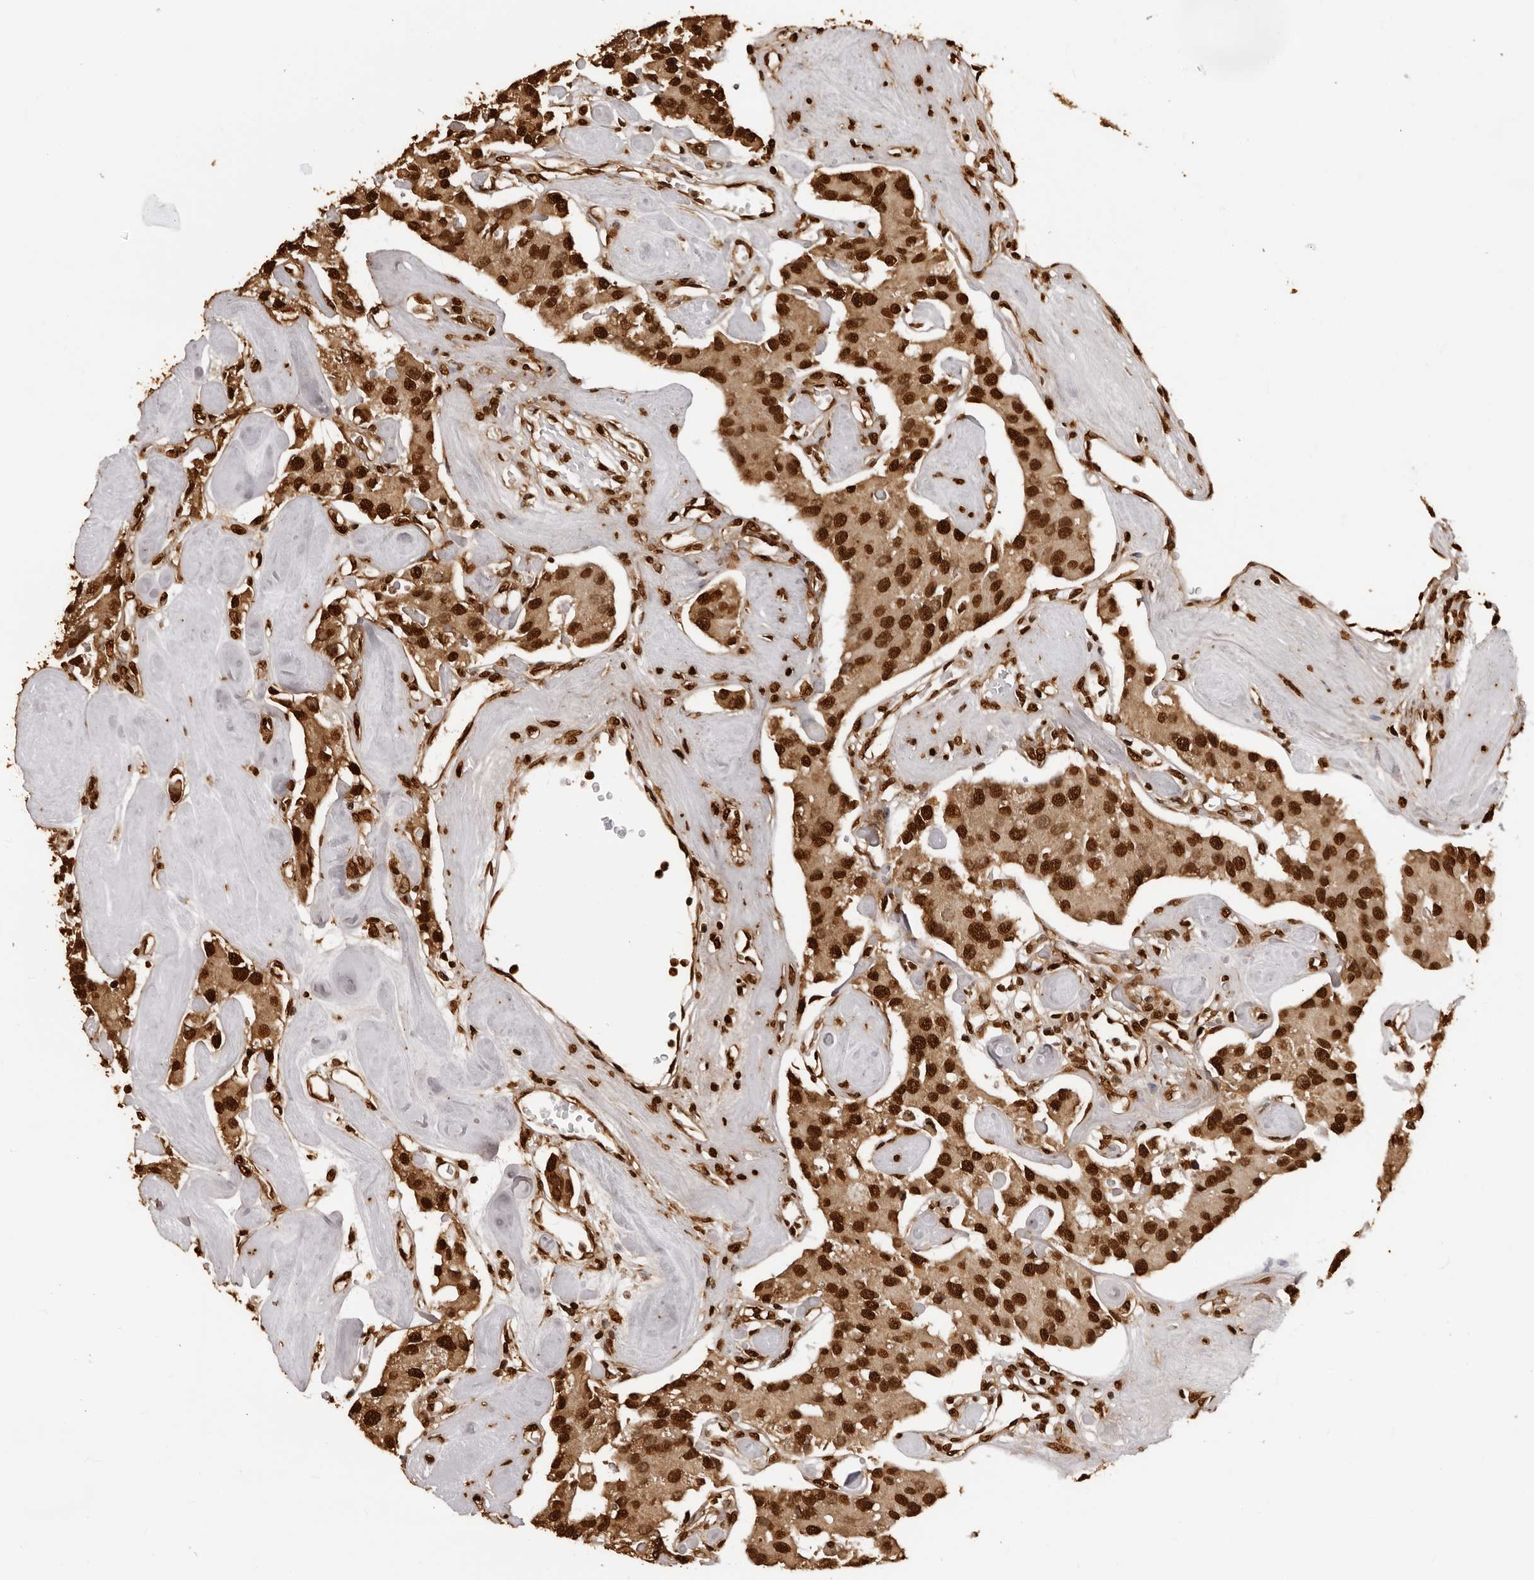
{"staining": {"intensity": "strong", "quantity": ">75%", "location": "cytoplasmic/membranous,nuclear"}, "tissue": "carcinoid", "cell_type": "Tumor cells", "image_type": "cancer", "snomed": [{"axis": "morphology", "description": "Carcinoid, malignant, NOS"}, {"axis": "topography", "description": "Pancreas"}], "caption": "DAB (3,3'-diaminobenzidine) immunohistochemical staining of human carcinoid (malignant) reveals strong cytoplasmic/membranous and nuclear protein expression in approximately >75% of tumor cells.", "gene": "ZFP91", "patient": {"sex": "male", "age": 41}}